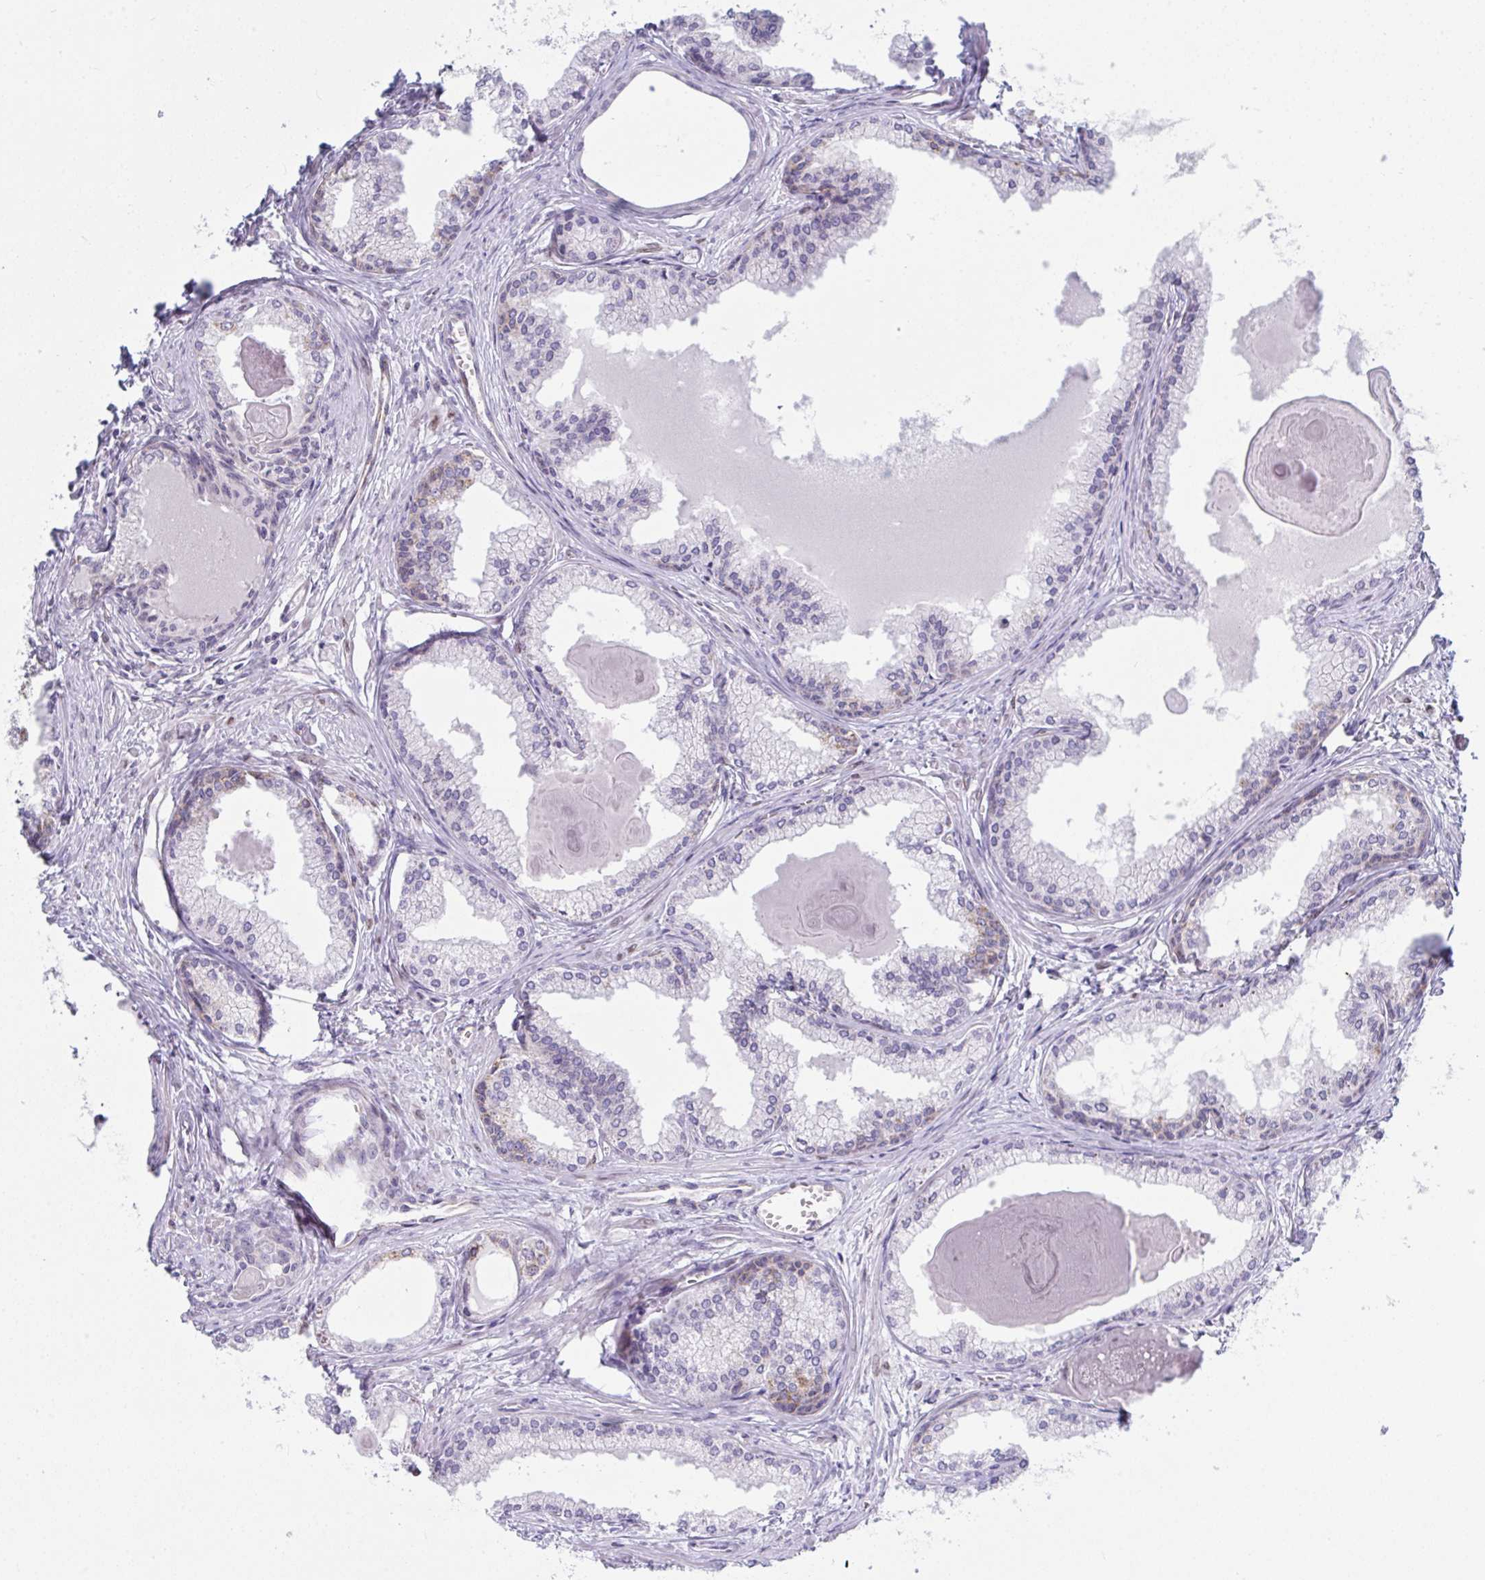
{"staining": {"intensity": "negative", "quantity": "none", "location": "none"}, "tissue": "prostate cancer", "cell_type": "Tumor cells", "image_type": "cancer", "snomed": [{"axis": "morphology", "description": "Adenocarcinoma, High grade"}, {"axis": "topography", "description": "Prostate"}], "caption": "The micrograph shows no significant positivity in tumor cells of prostate cancer (high-grade adenocarcinoma).", "gene": "TANK", "patient": {"sex": "male", "age": 68}}